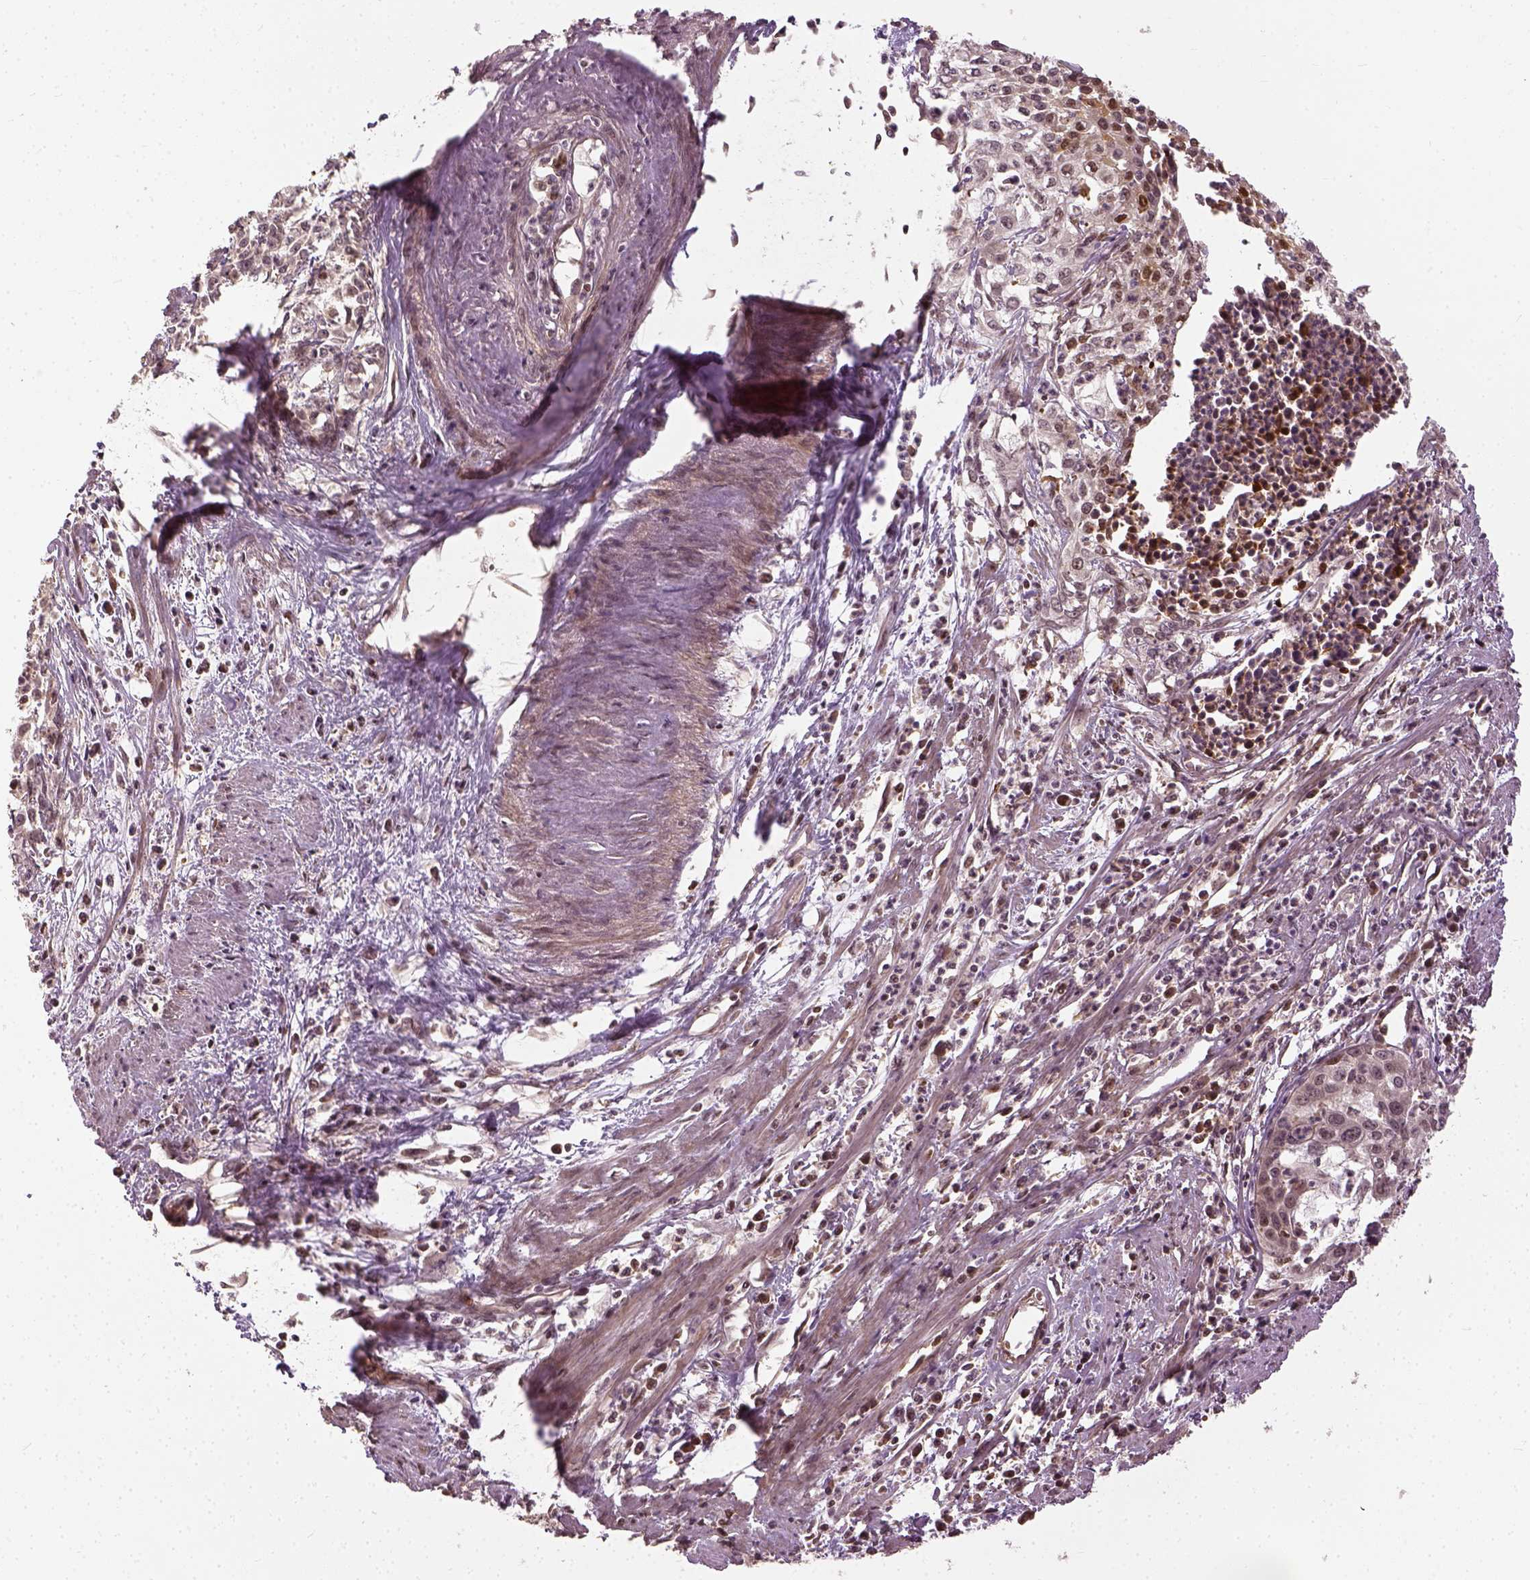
{"staining": {"intensity": "moderate", "quantity": "25%-75%", "location": "cytoplasmic/membranous,nuclear"}, "tissue": "cervical cancer", "cell_type": "Tumor cells", "image_type": "cancer", "snomed": [{"axis": "morphology", "description": "Squamous cell carcinoma, NOS"}, {"axis": "topography", "description": "Cervix"}], "caption": "The photomicrograph displays a brown stain indicating the presence of a protein in the cytoplasmic/membranous and nuclear of tumor cells in cervical cancer.", "gene": "VEGFA", "patient": {"sex": "female", "age": 39}}